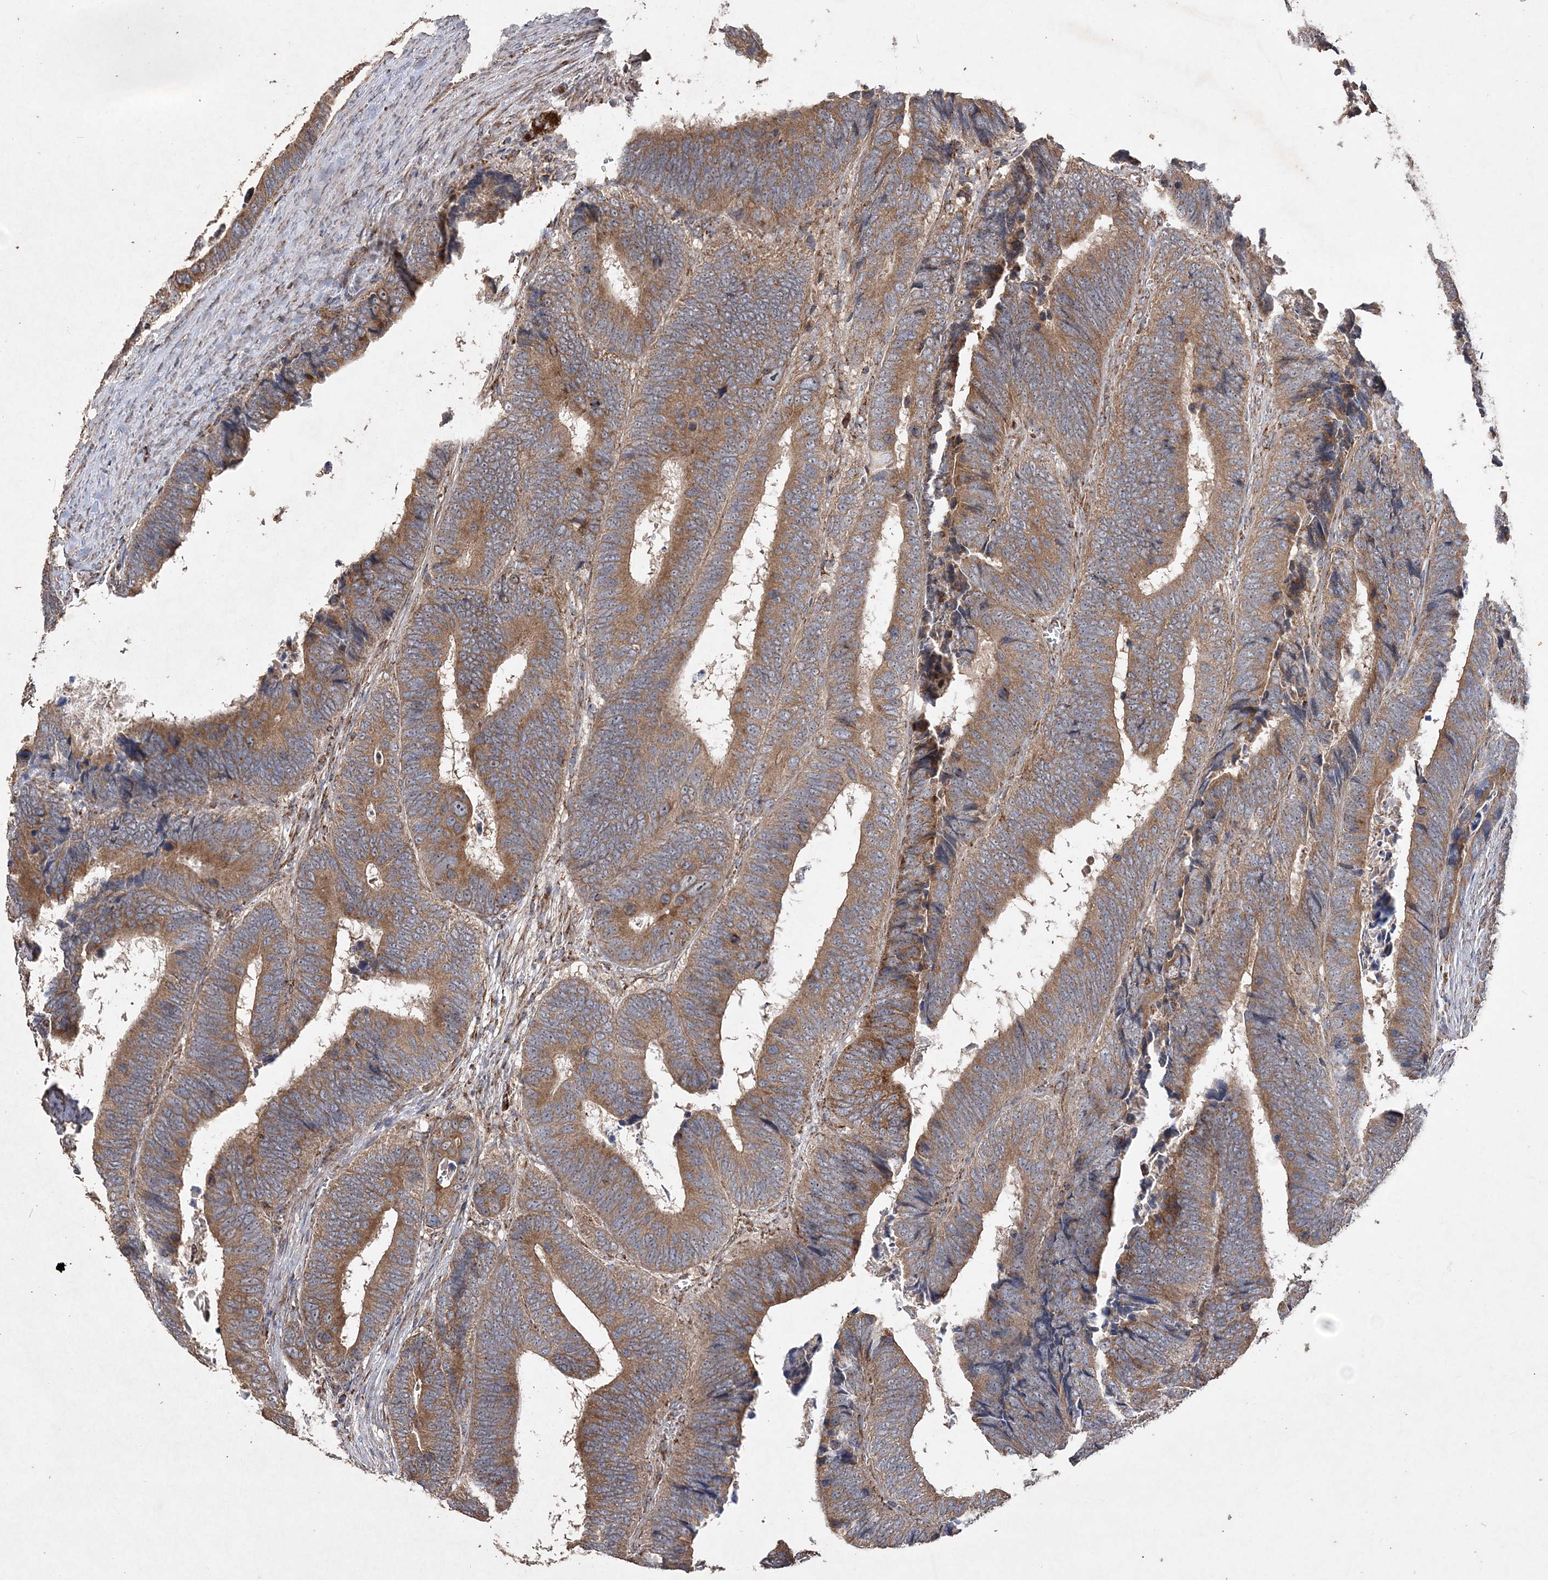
{"staining": {"intensity": "moderate", "quantity": ">75%", "location": "cytoplasmic/membranous"}, "tissue": "colorectal cancer", "cell_type": "Tumor cells", "image_type": "cancer", "snomed": [{"axis": "morphology", "description": "Adenocarcinoma, NOS"}, {"axis": "topography", "description": "Colon"}], "caption": "Colorectal adenocarcinoma stained with DAB (3,3'-diaminobenzidine) immunohistochemistry (IHC) demonstrates medium levels of moderate cytoplasmic/membranous positivity in about >75% of tumor cells. Ihc stains the protein in brown and the nuclei are stained blue.", "gene": "POC5", "patient": {"sex": "male", "age": 72}}